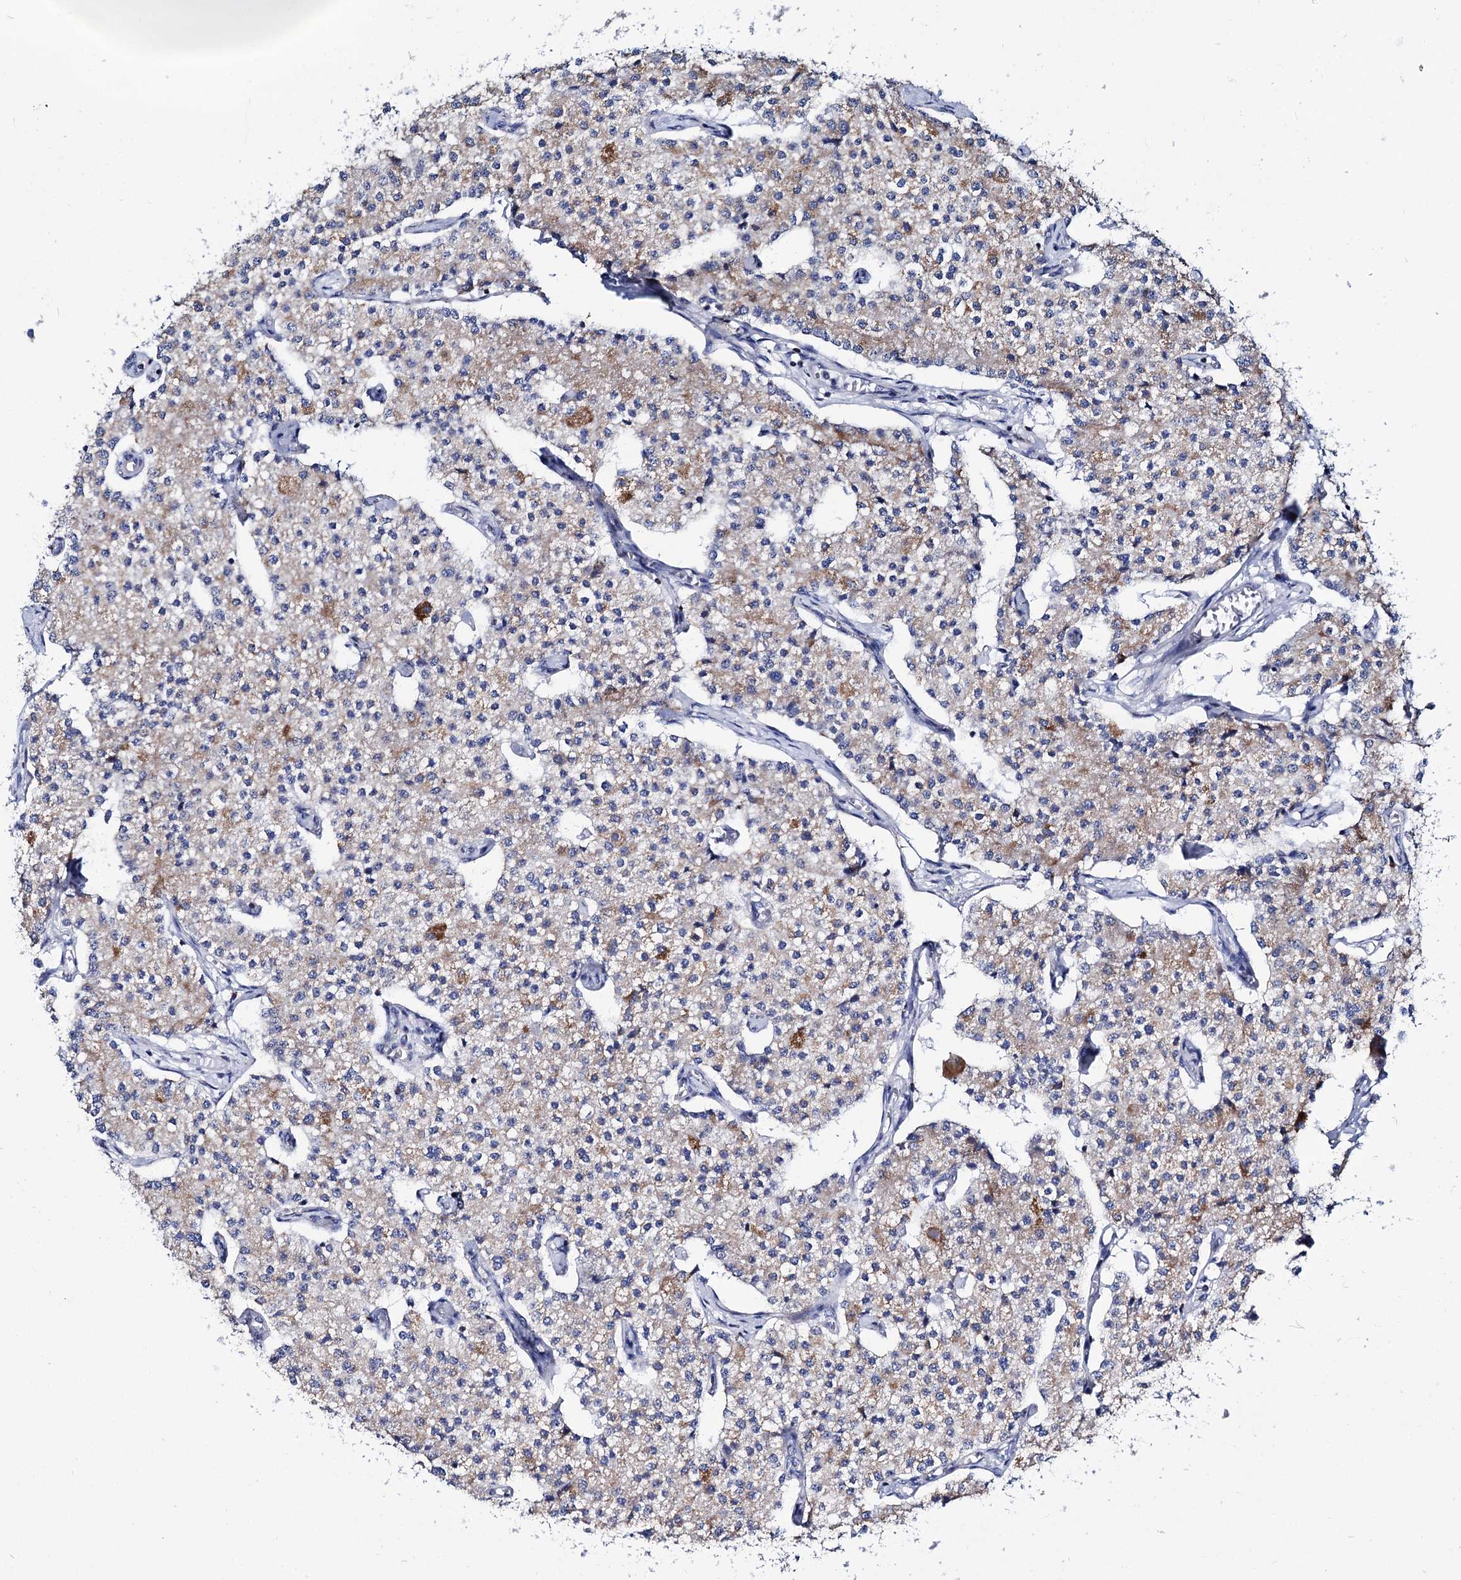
{"staining": {"intensity": "weak", "quantity": "25%-75%", "location": "cytoplasmic/membranous"}, "tissue": "carcinoid", "cell_type": "Tumor cells", "image_type": "cancer", "snomed": [{"axis": "morphology", "description": "Carcinoid, malignant, NOS"}, {"axis": "topography", "description": "Colon"}], "caption": "The photomicrograph shows staining of carcinoid (malignant), revealing weak cytoplasmic/membranous protein expression (brown color) within tumor cells.", "gene": "UBASH3B", "patient": {"sex": "female", "age": 52}}